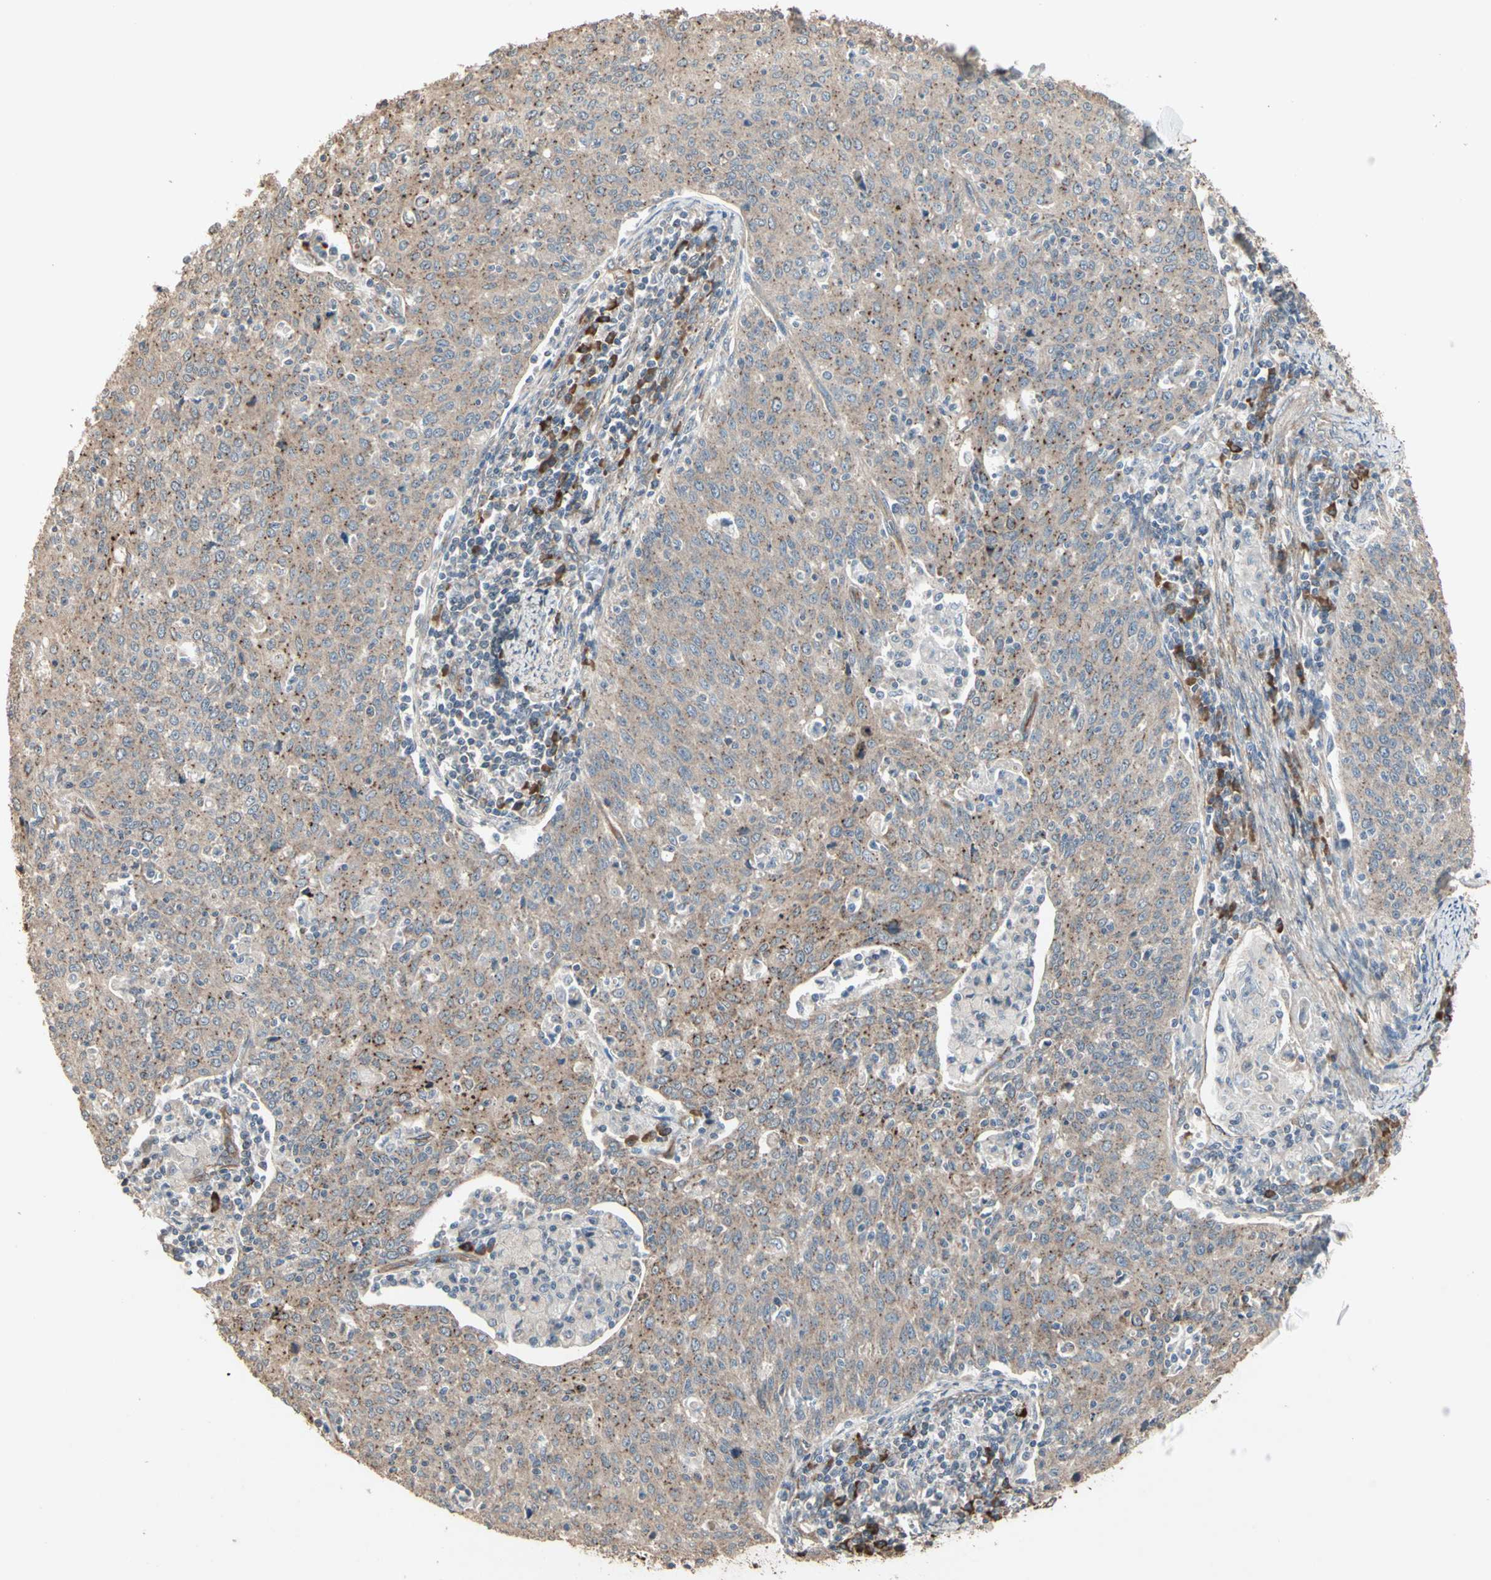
{"staining": {"intensity": "weak", "quantity": ">75%", "location": "cytoplasmic/membranous"}, "tissue": "cervical cancer", "cell_type": "Tumor cells", "image_type": "cancer", "snomed": [{"axis": "morphology", "description": "Squamous cell carcinoma, NOS"}, {"axis": "topography", "description": "Cervix"}], "caption": "There is low levels of weak cytoplasmic/membranous positivity in tumor cells of cervical cancer (squamous cell carcinoma), as demonstrated by immunohistochemical staining (brown color).", "gene": "GALNT3", "patient": {"sex": "female", "age": 38}}